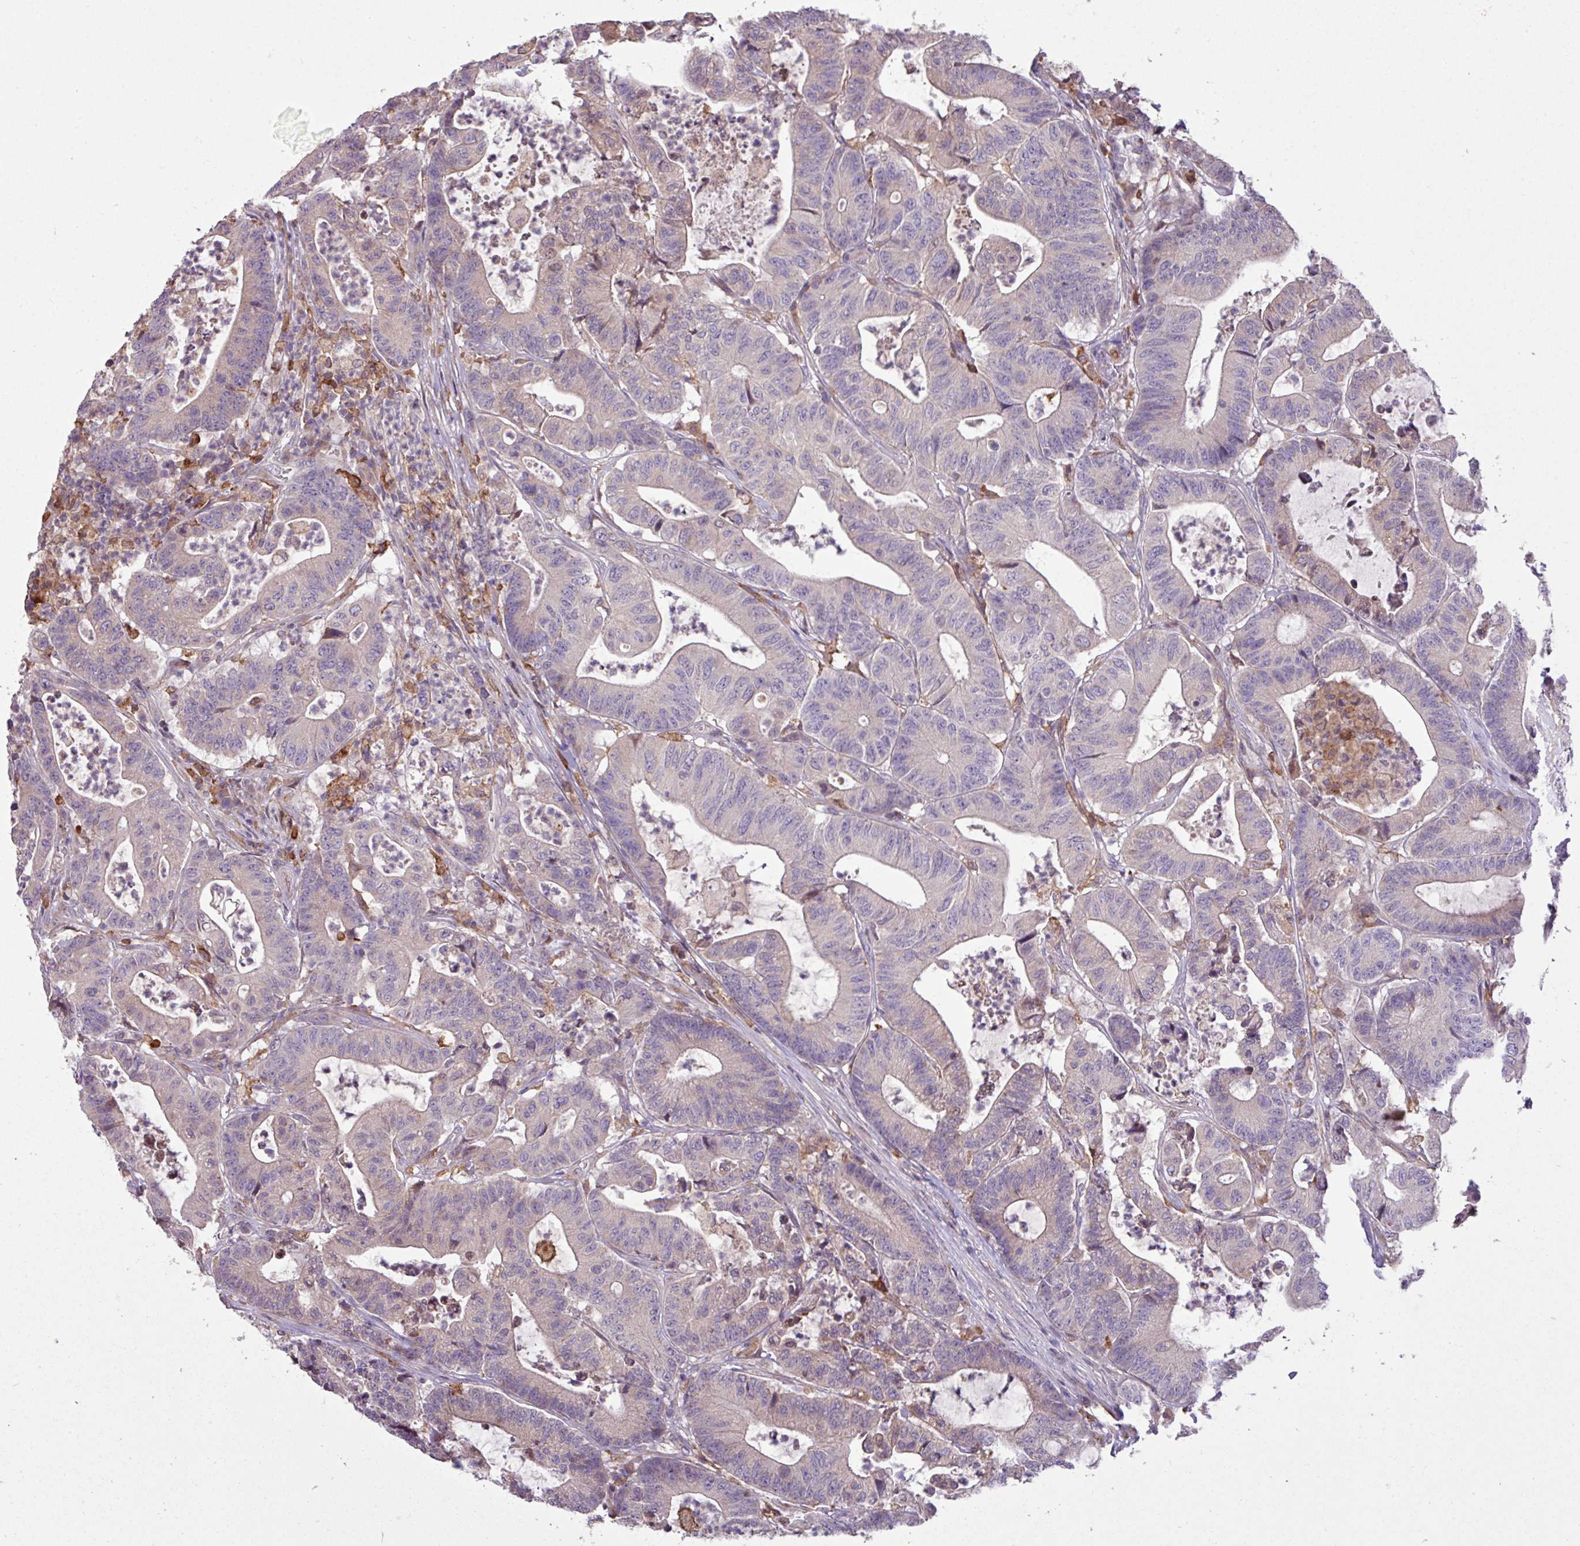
{"staining": {"intensity": "weak", "quantity": "<25%", "location": "cytoplasmic/membranous"}, "tissue": "colorectal cancer", "cell_type": "Tumor cells", "image_type": "cancer", "snomed": [{"axis": "morphology", "description": "Adenocarcinoma, NOS"}, {"axis": "topography", "description": "Colon"}], "caption": "Colorectal adenocarcinoma stained for a protein using IHC reveals no expression tumor cells.", "gene": "ARHGEF25", "patient": {"sex": "female", "age": 84}}